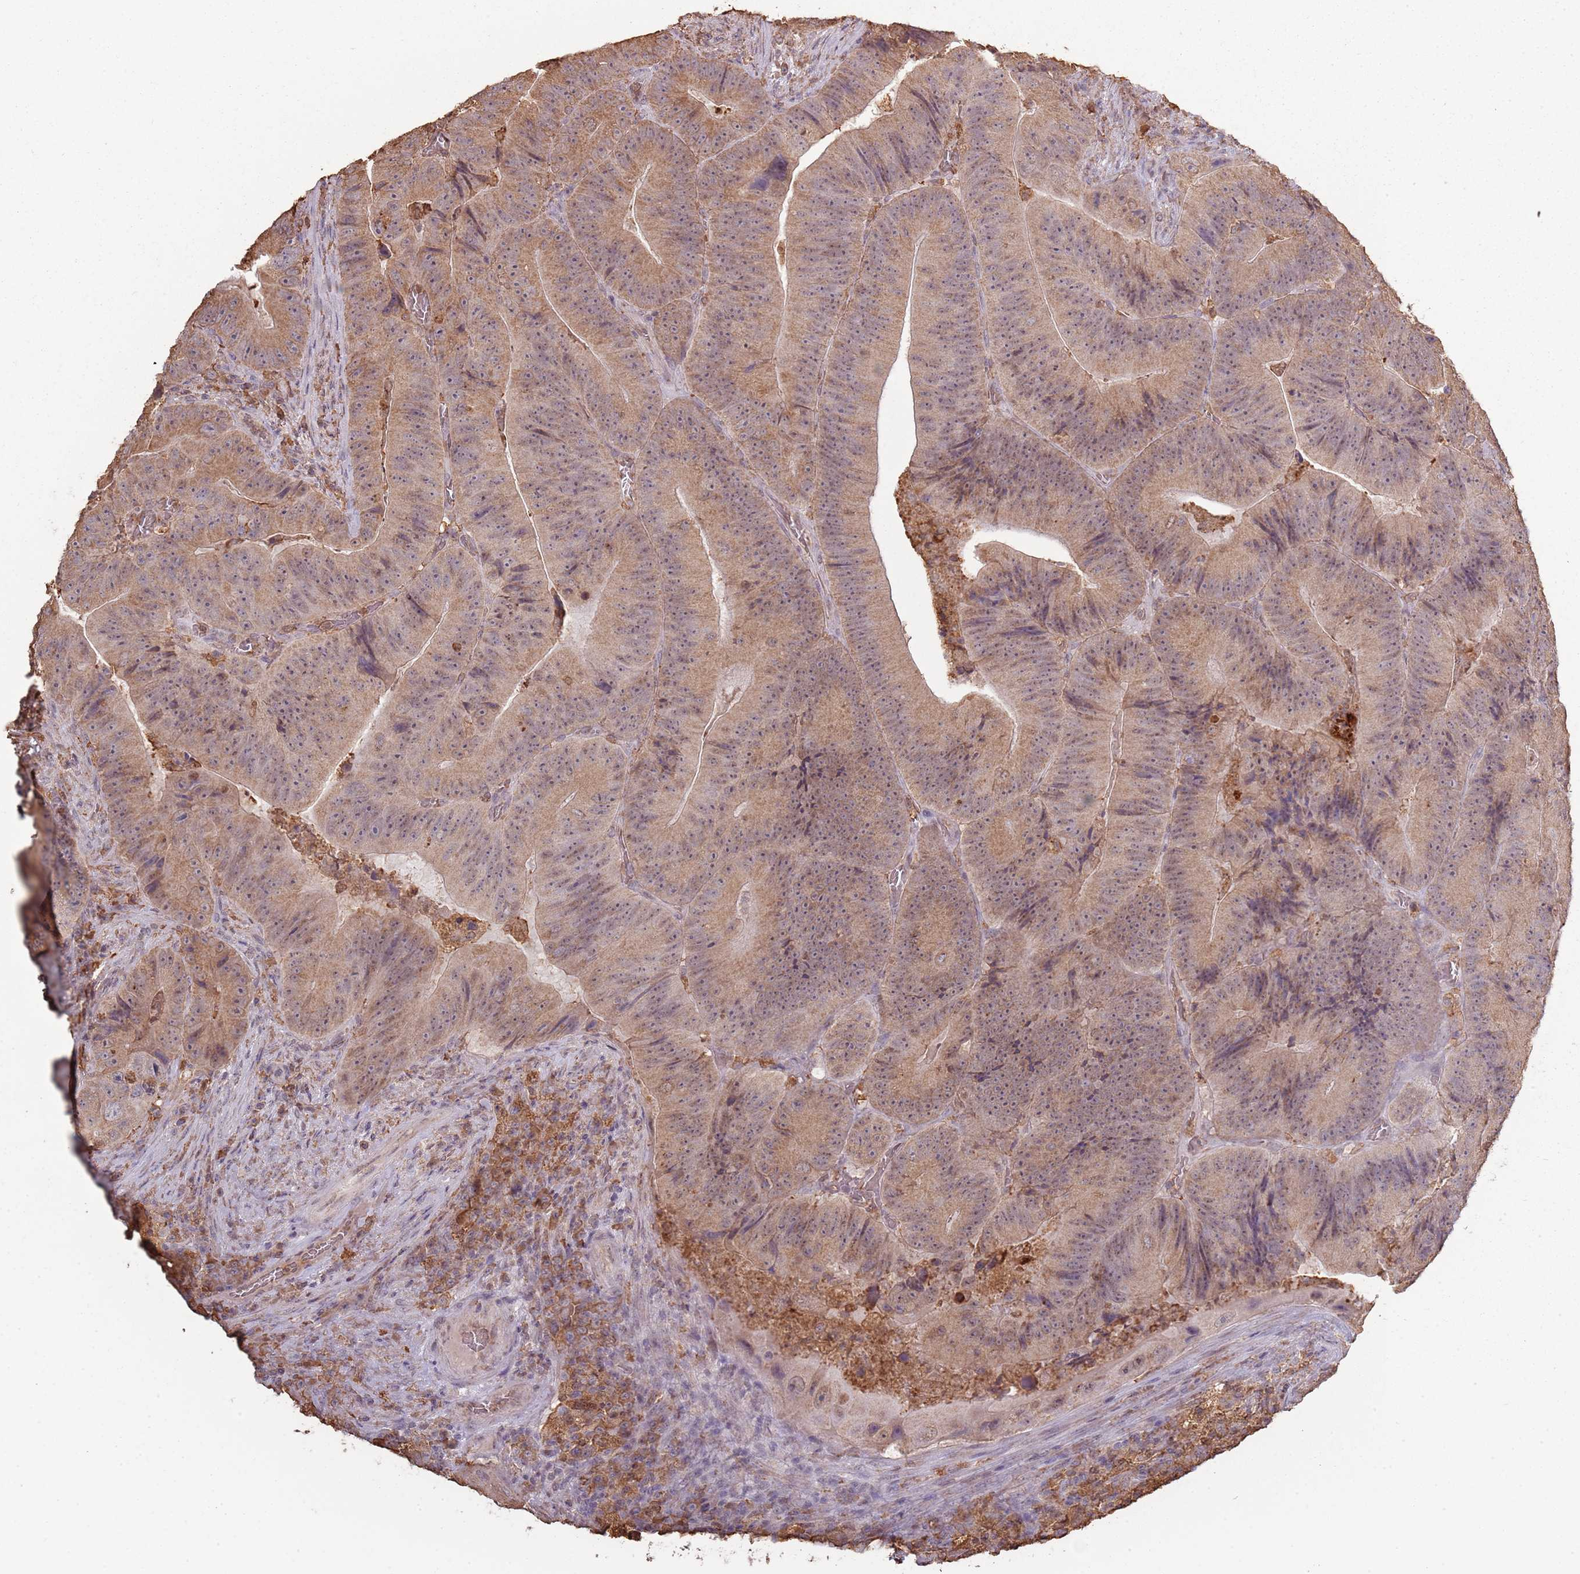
{"staining": {"intensity": "moderate", "quantity": ">75%", "location": "cytoplasmic/membranous,nuclear"}, "tissue": "colorectal cancer", "cell_type": "Tumor cells", "image_type": "cancer", "snomed": [{"axis": "morphology", "description": "Adenocarcinoma, NOS"}, {"axis": "topography", "description": "Colon"}], "caption": "Immunohistochemistry of human adenocarcinoma (colorectal) exhibits medium levels of moderate cytoplasmic/membranous and nuclear expression in approximately >75% of tumor cells.", "gene": "ATOSB", "patient": {"sex": "female", "age": 86}}